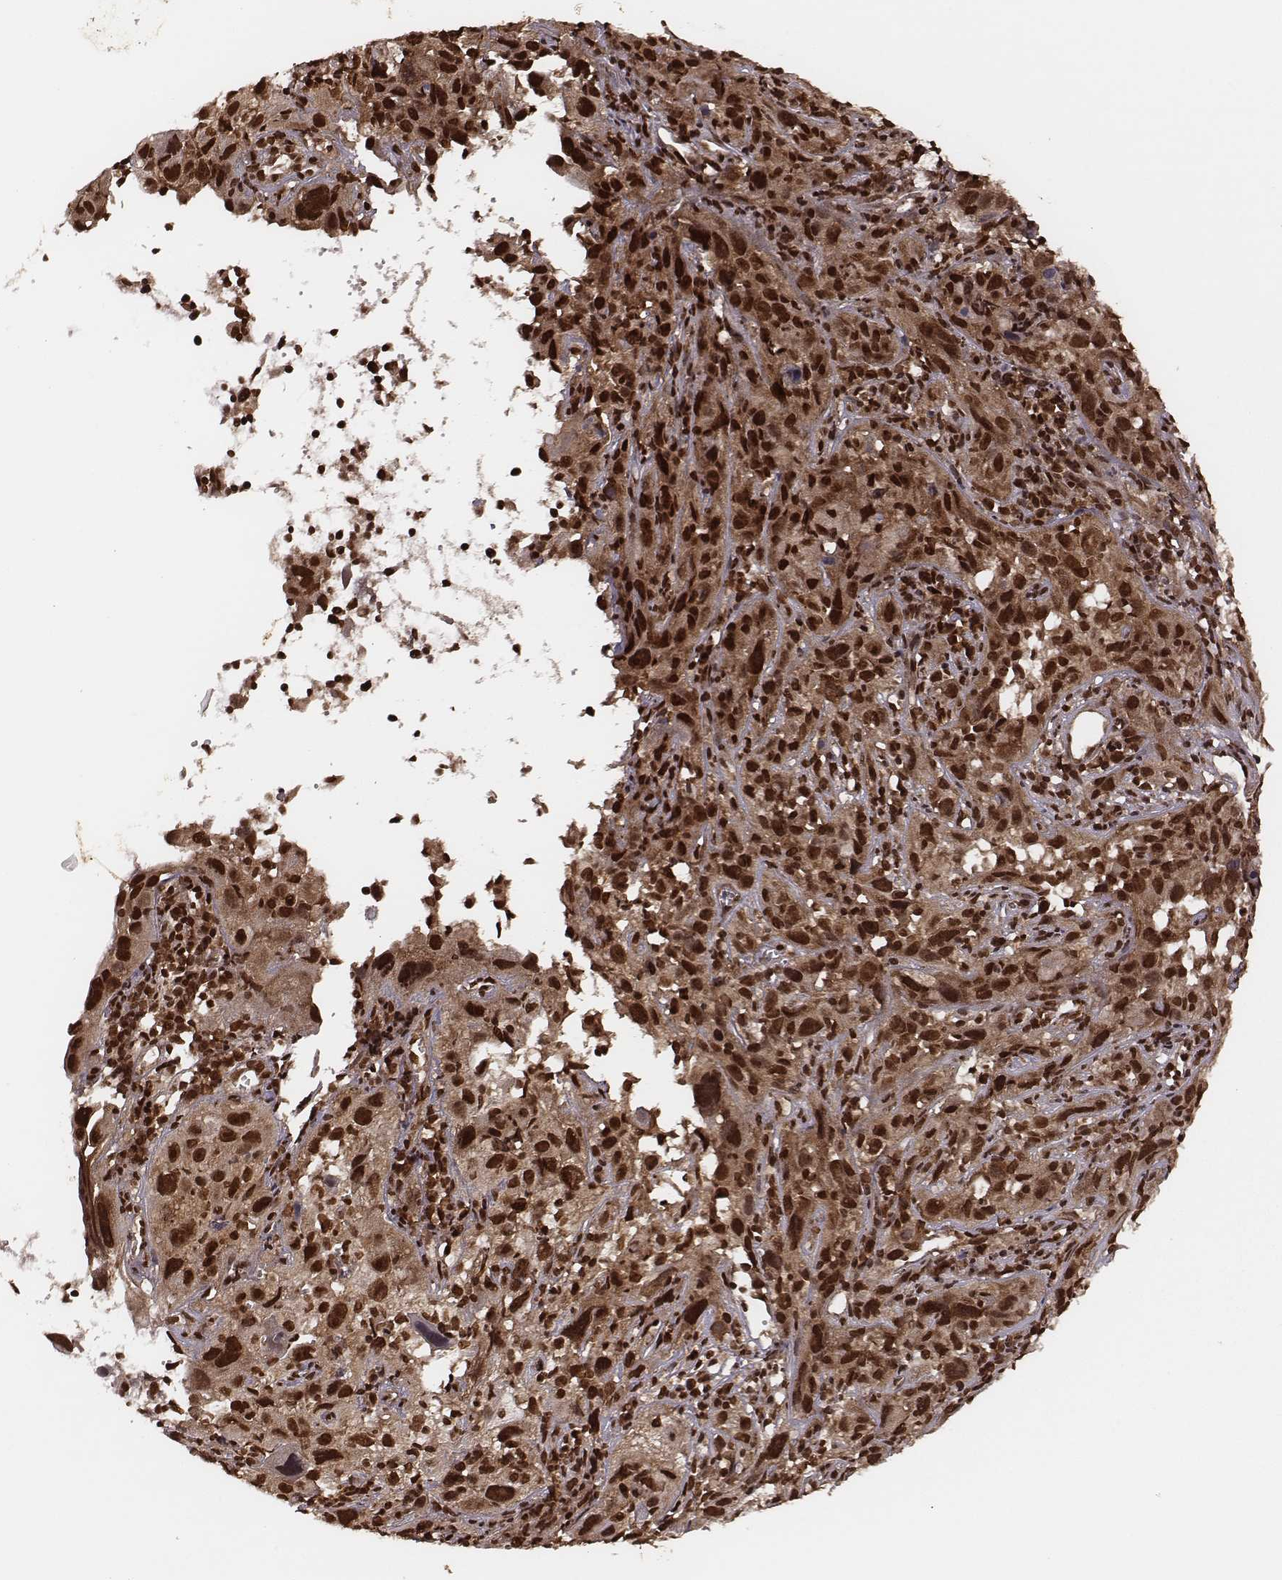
{"staining": {"intensity": "strong", "quantity": ">75%", "location": "nuclear"}, "tissue": "cervical cancer", "cell_type": "Tumor cells", "image_type": "cancer", "snomed": [{"axis": "morphology", "description": "Squamous cell carcinoma, NOS"}, {"axis": "topography", "description": "Cervix"}], "caption": "Strong nuclear protein positivity is seen in approximately >75% of tumor cells in cervical squamous cell carcinoma.", "gene": "NFX1", "patient": {"sex": "female", "age": 37}}